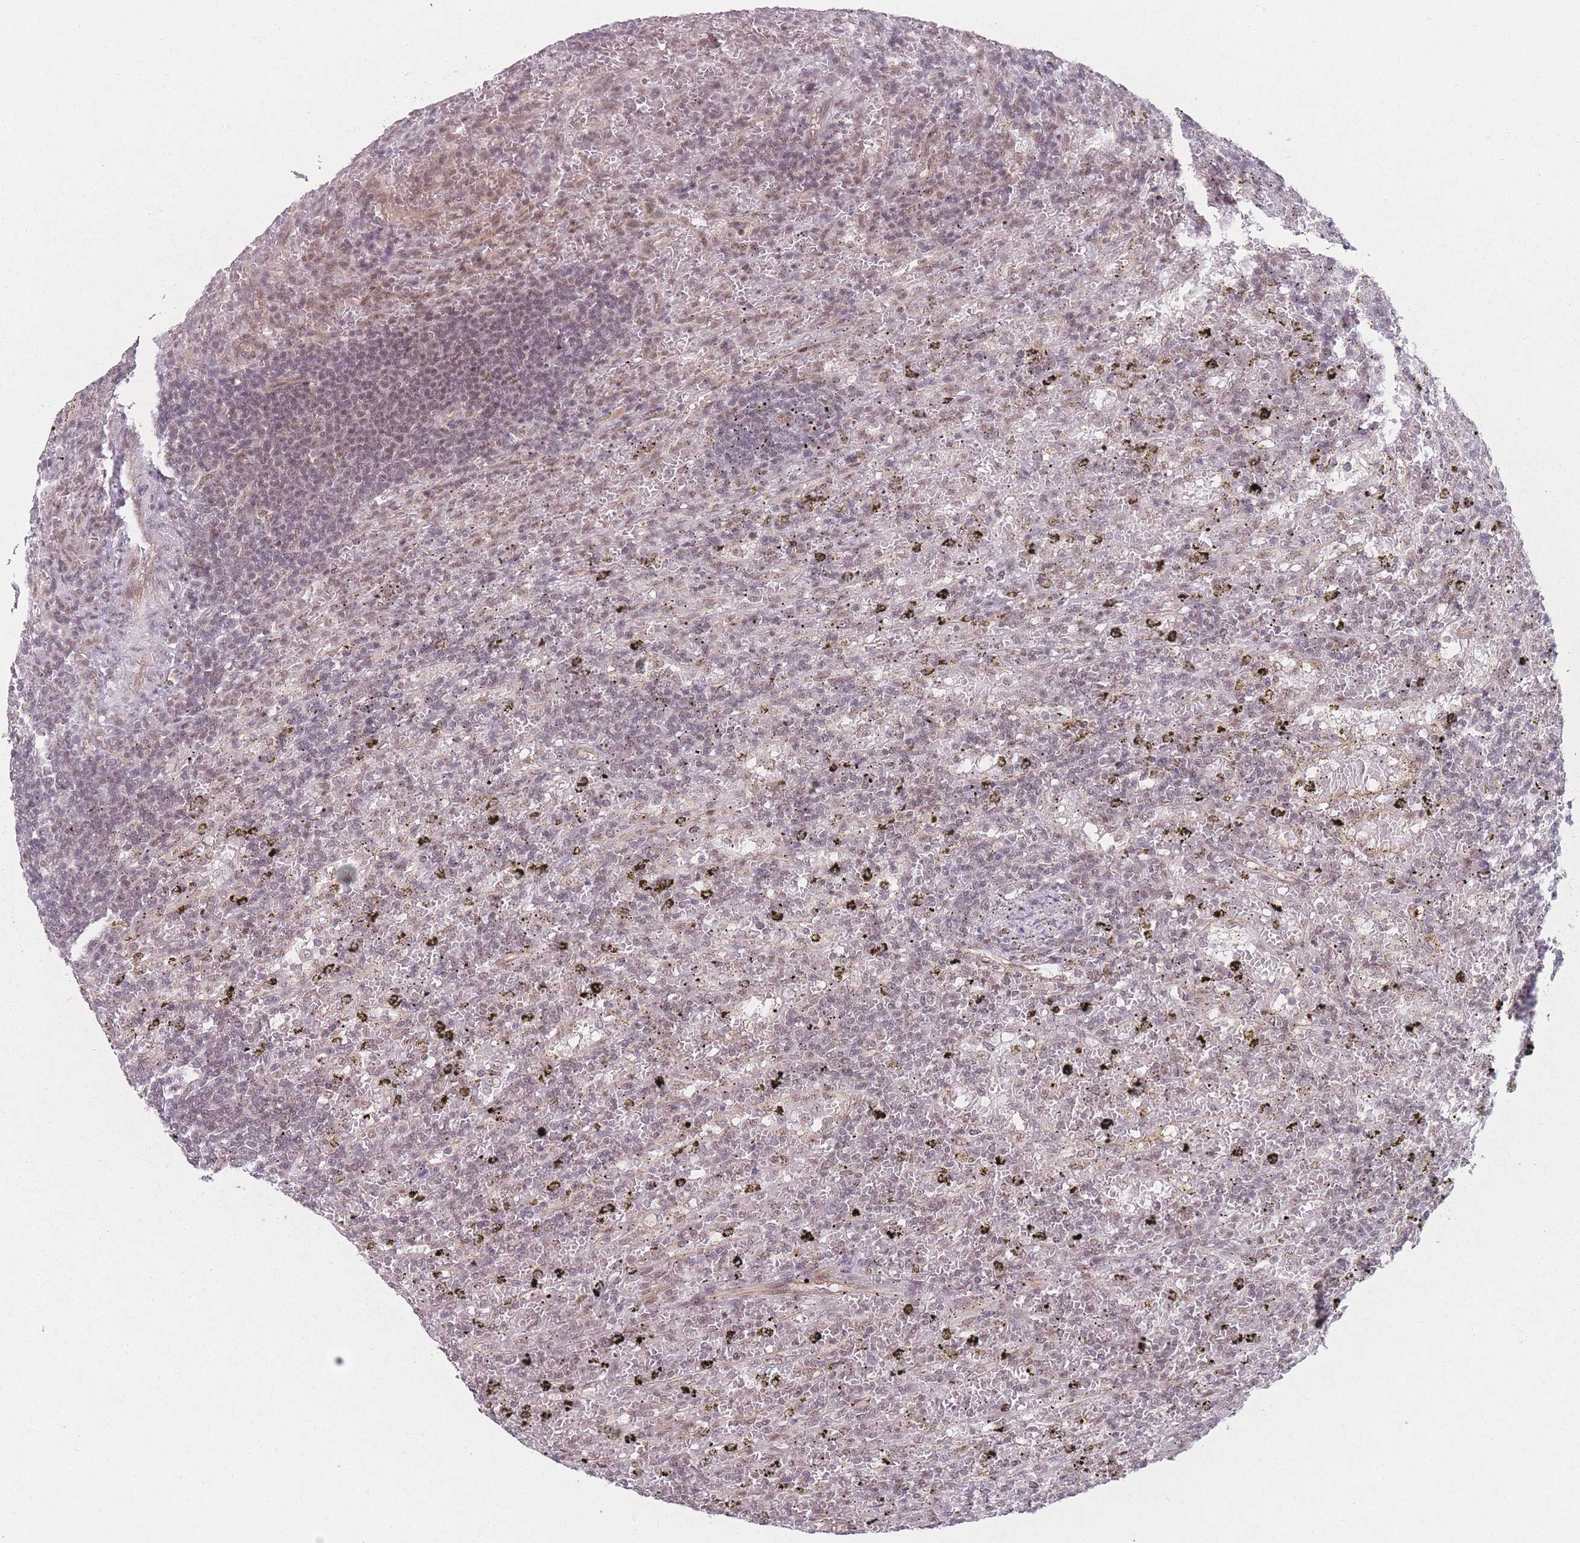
{"staining": {"intensity": "negative", "quantity": "none", "location": "none"}, "tissue": "lymphoma", "cell_type": "Tumor cells", "image_type": "cancer", "snomed": [{"axis": "morphology", "description": "Malignant lymphoma, non-Hodgkin's type, Low grade"}, {"axis": "topography", "description": "Spleen"}], "caption": "A photomicrograph of lymphoma stained for a protein shows no brown staining in tumor cells.", "gene": "ZC3H14", "patient": {"sex": "male", "age": 76}}